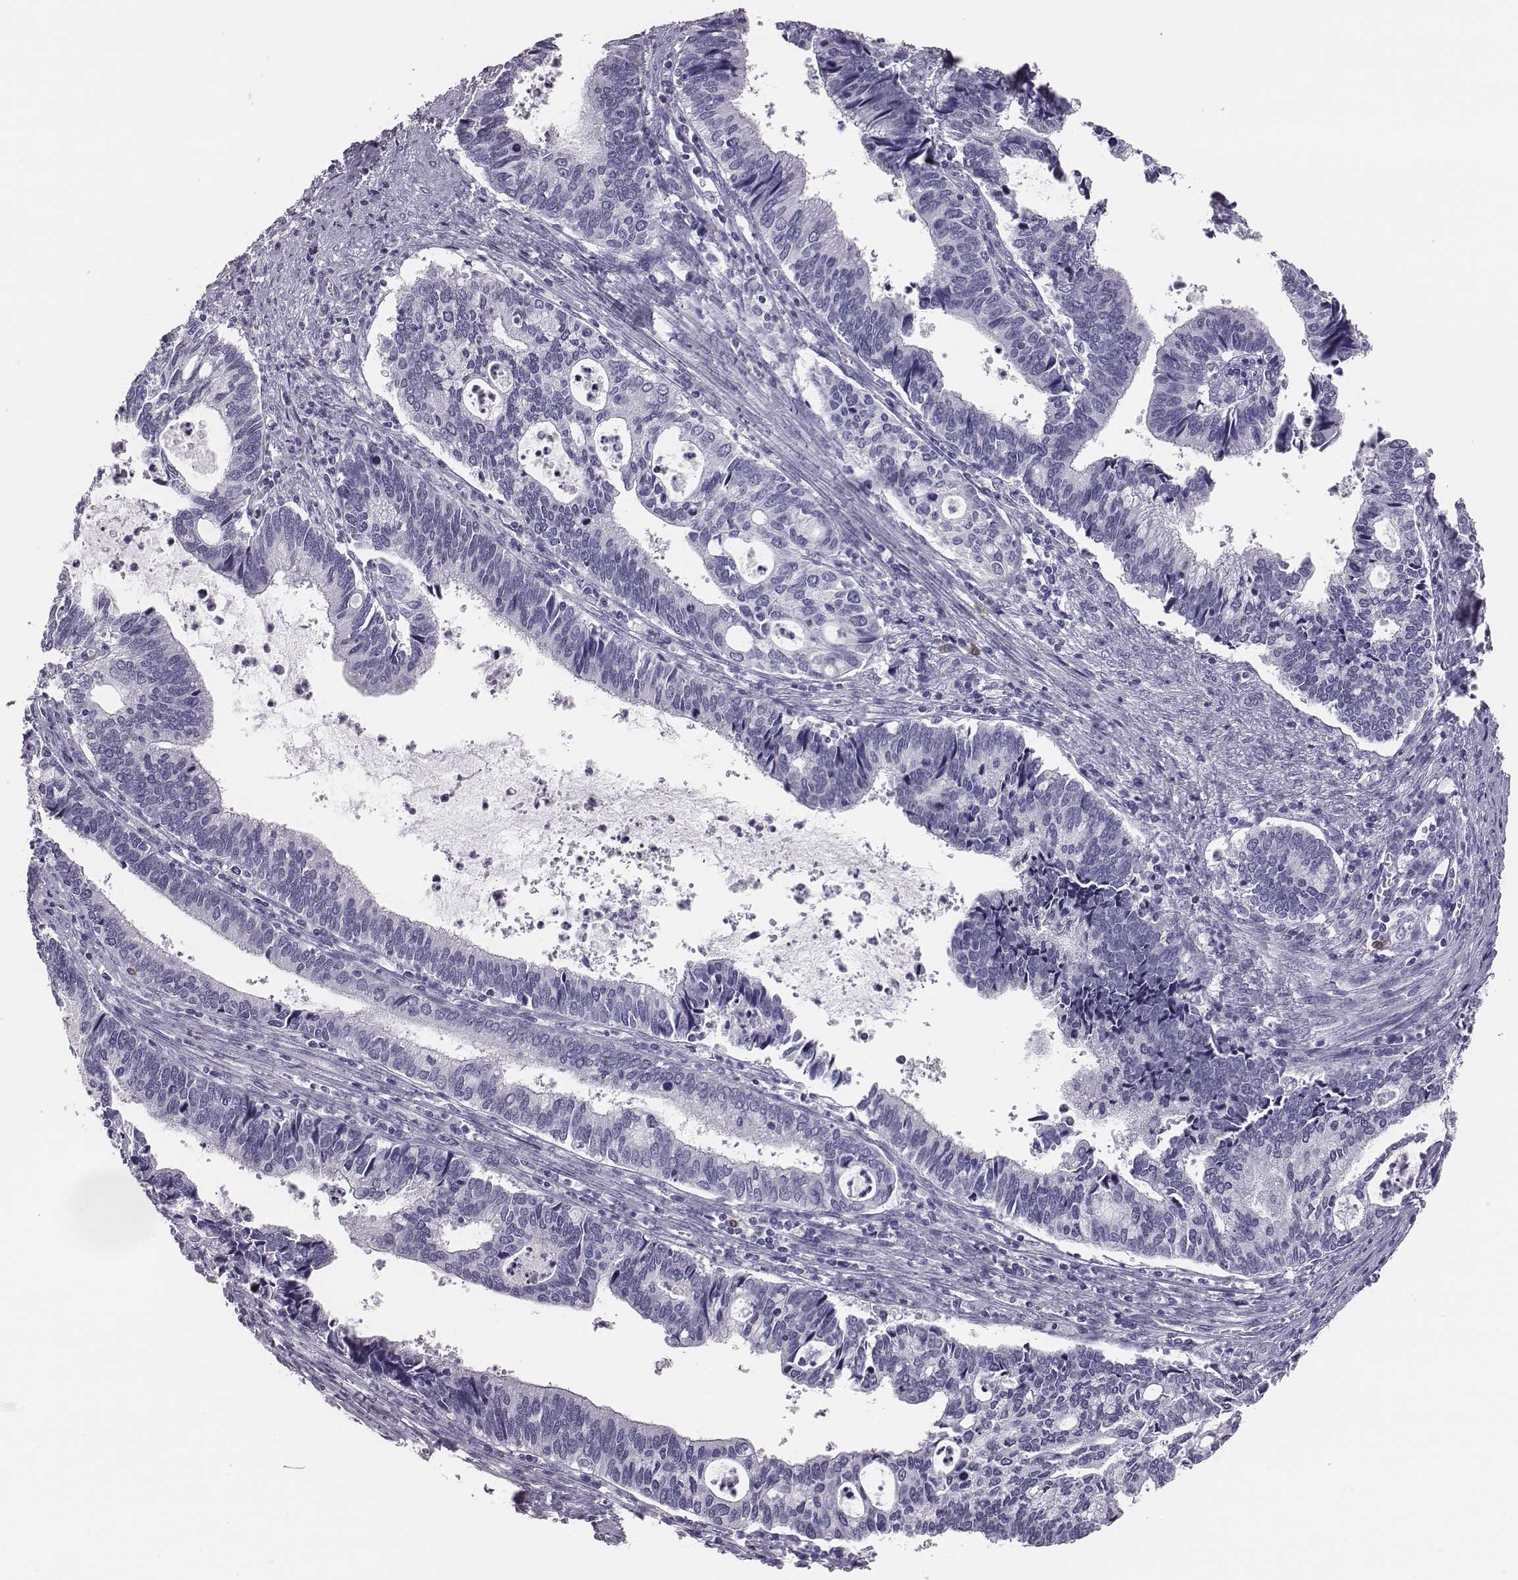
{"staining": {"intensity": "negative", "quantity": "none", "location": "none"}, "tissue": "cervical cancer", "cell_type": "Tumor cells", "image_type": "cancer", "snomed": [{"axis": "morphology", "description": "Adenocarcinoma, NOS"}, {"axis": "topography", "description": "Cervix"}], "caption": "A histopathology image of cervical cancer stained for a protein reveals no brown staining in tumor cells. Brightfield microscopy of immunohistochemistry (IHC) stained with DAB (brown) and hematoxylin (blue), captured at high magnification.", "gene": "ACOD1", "patient": {"sex": "female", "age": 42}}